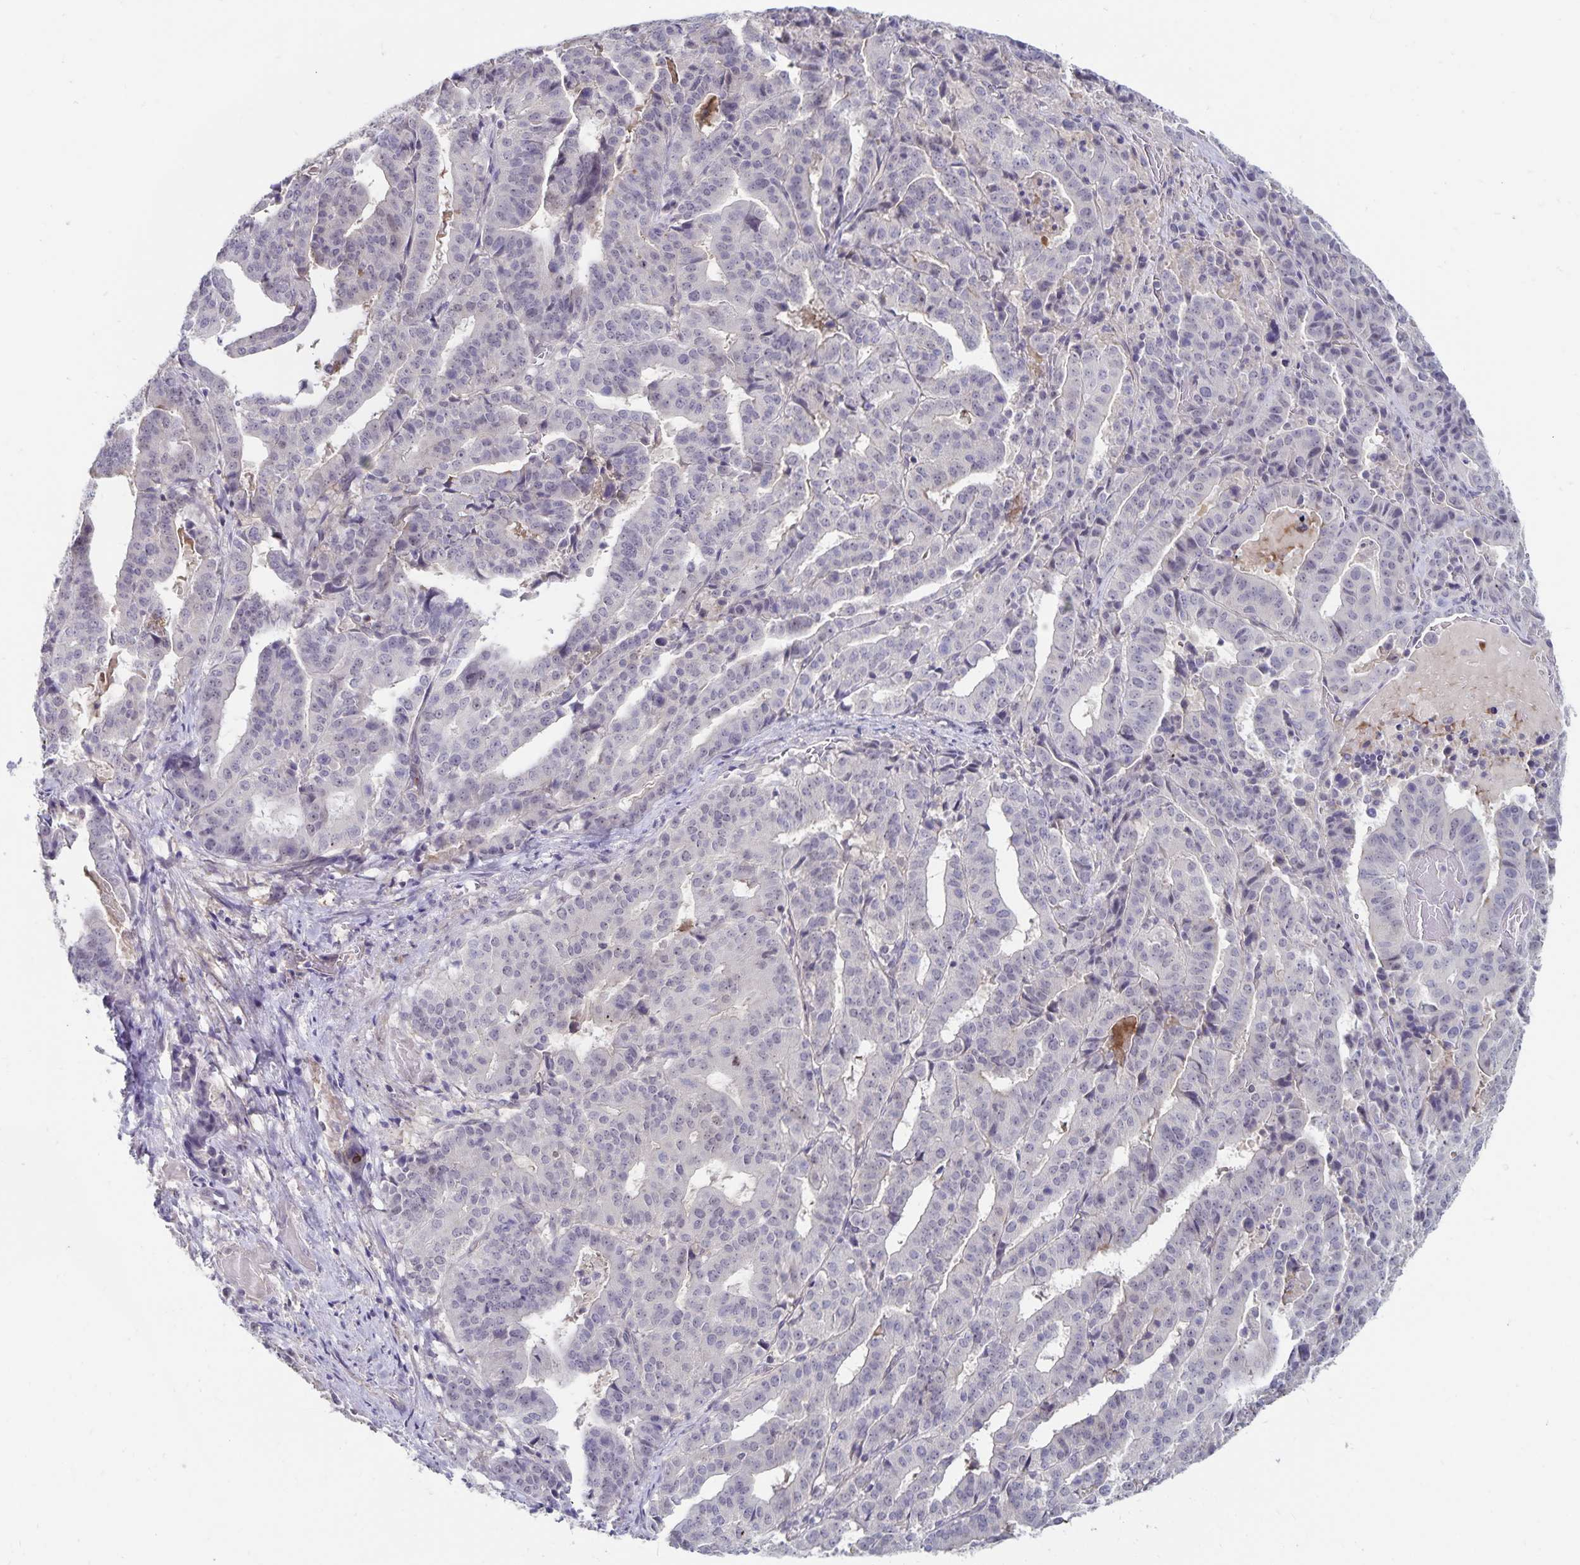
{"staining": {"intensity": "negative", "quantity": "none", "location": "none"}, "tissue": "stomach cancer", "cell_type": "Tumor cells", "image_type": "cancer", "snomed": [{"axis": "morphology", "description": "Adenocarcinoma, NOS"}, {"axis": "topography", "description": "Stomach"}], "caption": "Stomach adenocarcinoma stained for a protein using immunohistochemistry exhibits no expression tumor cells.", "gene": "CDKN2B", "patient": {"sex": "male", "age": 48}}